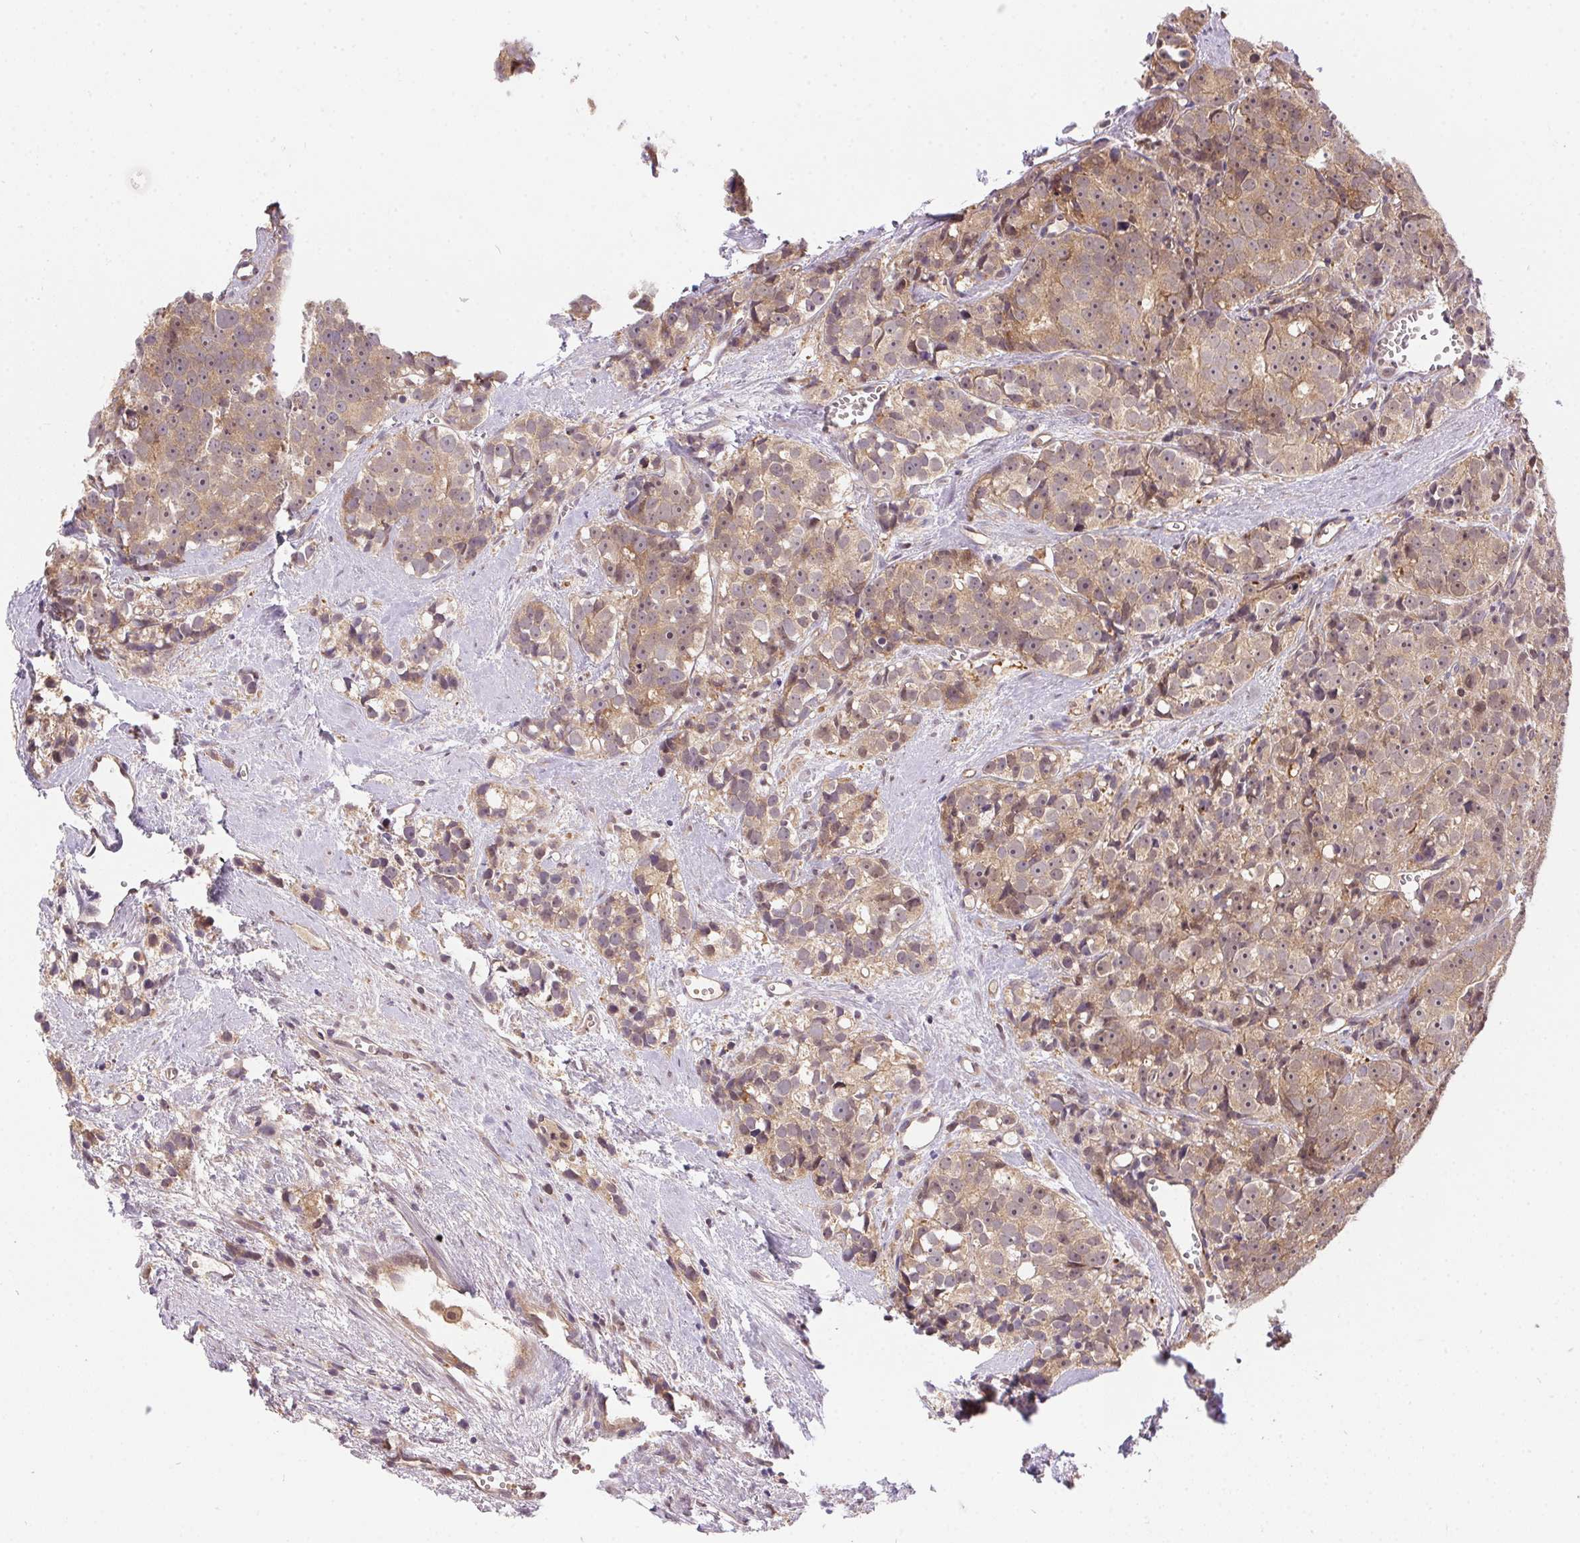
{"staining": {"intensity": "weak", "quantity": "25%-75%", "location": "cytoplasmic/membranous"}, "tissue": "prostate cancer", "cell_type": "Tumor cells", "image_type": "cancer", "snomed": [{"axis": "morphology", "description": "Adenocarcinoma, High grade"}, {"axis": "topography", "description": "Prostate"}], "caption": "Immunohistochemical staining of adenocarcinoma (high-grade) (prostate) reveals low levels of weak cytoplasmic/membranous protein staining in about 25%-75% of tumor cells.", "gene": "NUDT16", "patient": {"sex": "male", "age": 77}}